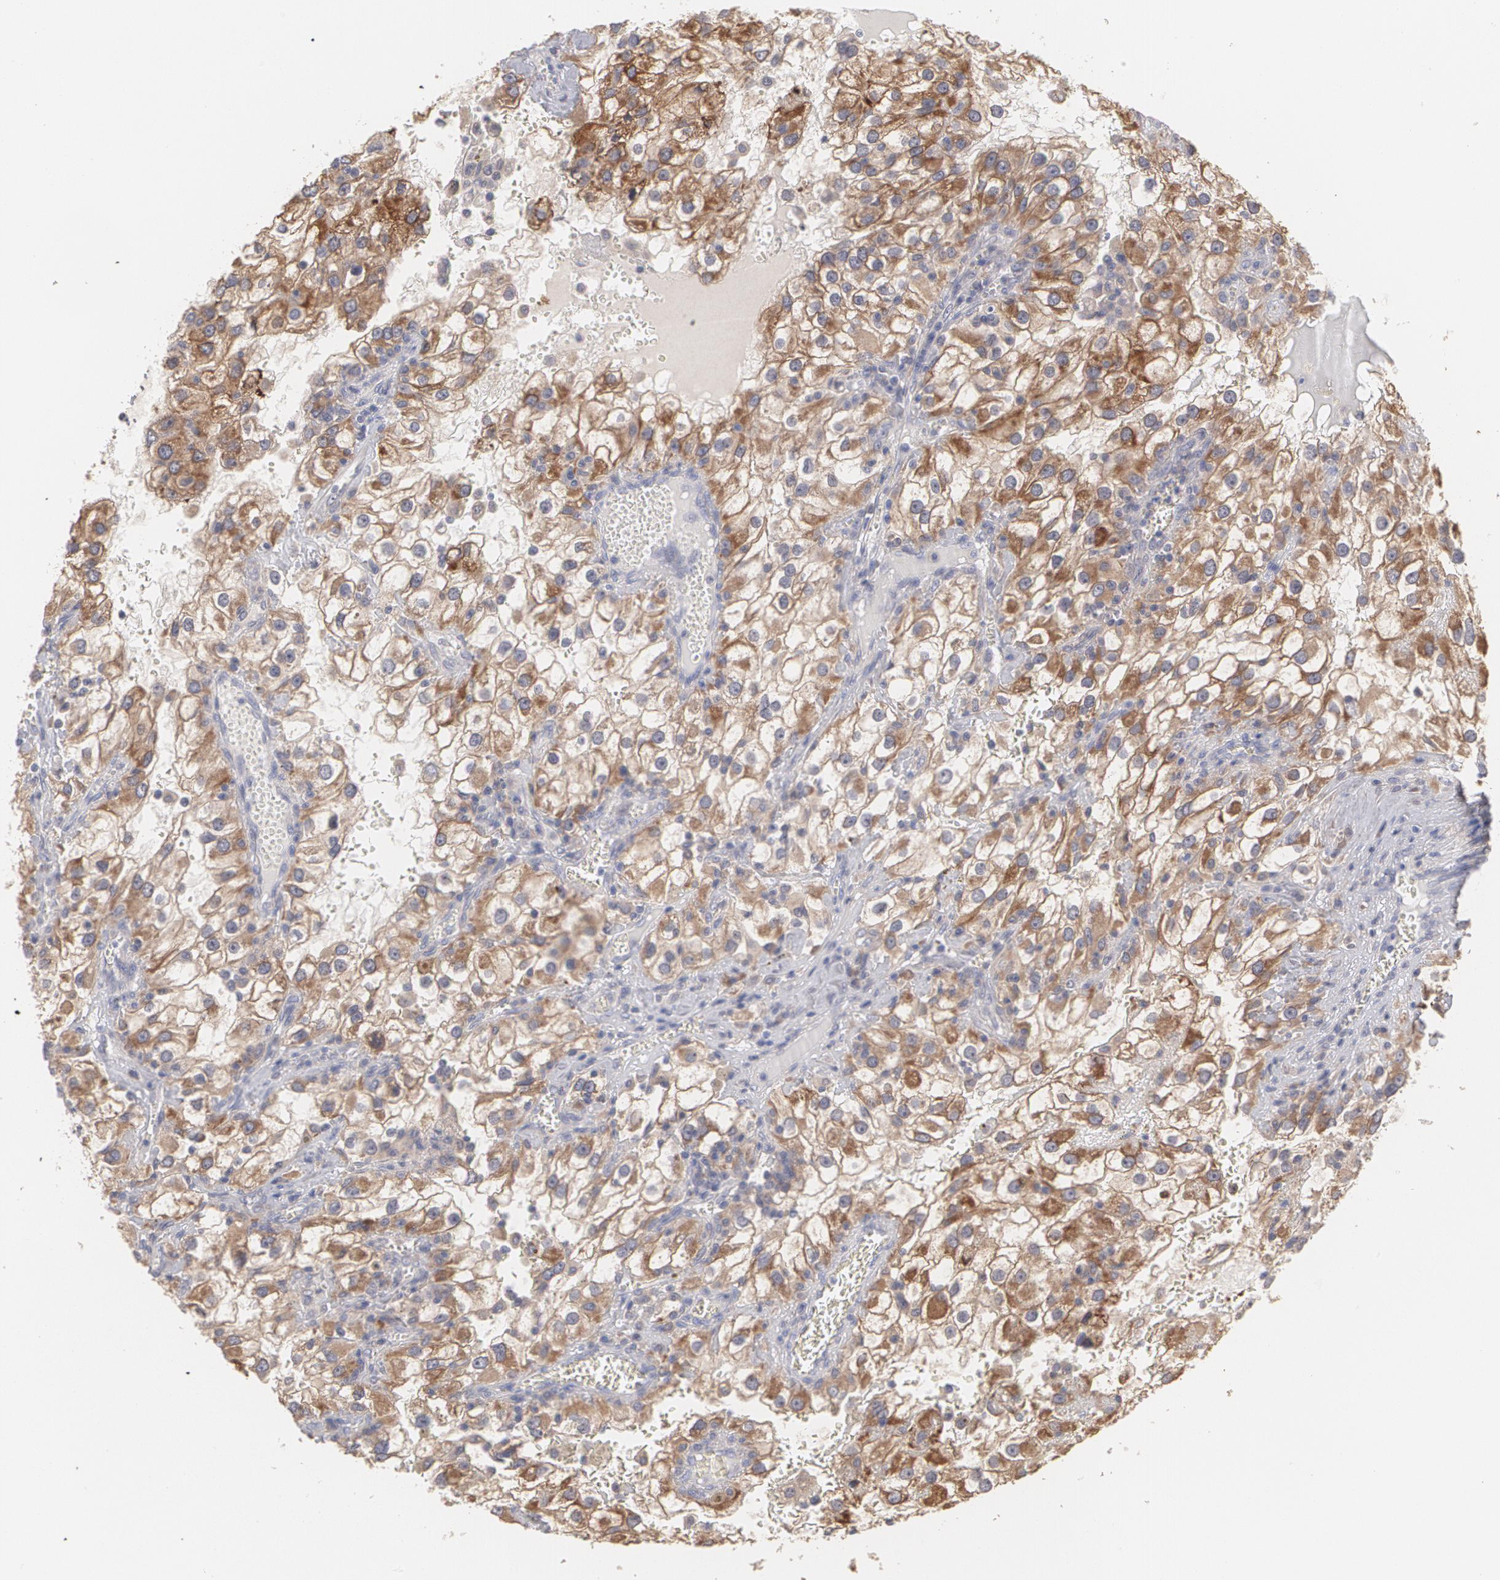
{"staining": {"intensity": "strong", "quantity": ">75%", "location": "cytoplasmic/membranous"}, "tissue": "renal cancer", "cell_type": "Tumor cells", "image_type": "cancer", "snomed": [{"axis": "morphology", "description": "Adenocarcinoma, NOS"}, {"axis": "topography", "description": "Kidney"}], "caption": "Renal cancer (adenocarcinoma) was stained to show a protein in brown. There is high levels of strong cytoplasmic/membranous expression in approximately >75% of tumor cells.", "gene": "MTHFD1", "patient": {"sex": "female", "age": 52}}